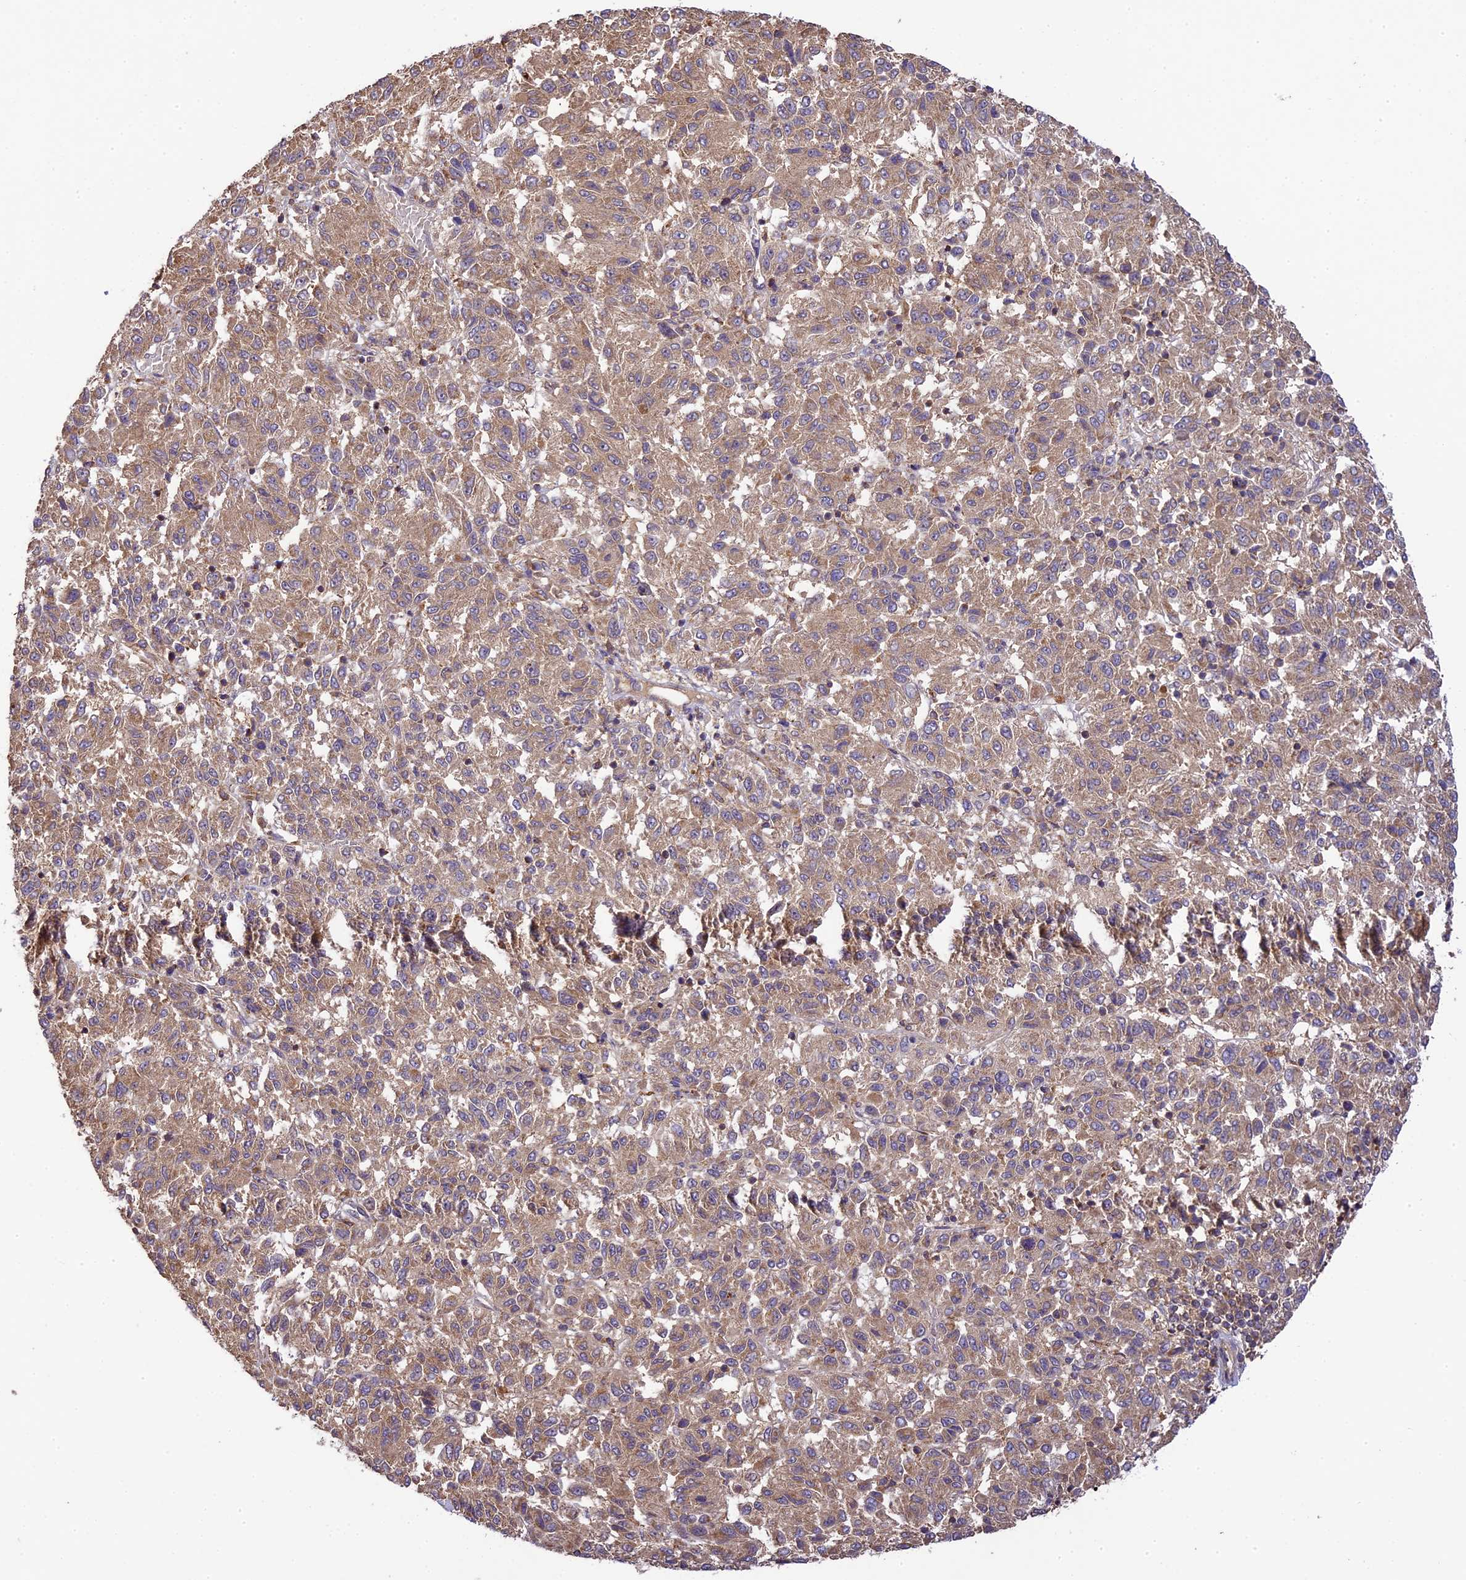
{"staining": {"intensity": "weak", "quantity": ">75%", "location": "cytoplasmic/membranous"}, "tissue": "melanoma", "cell_type": "Tumor cells", "image_type": "cancer", "snomed": [{"axis": "morphology", "description": "Malignant melanoma, Metastatic site"}, {"axis": "topography", "description": "Lung"}], "caption": "Immunohistochemical staining of malignant melanoma (metastatic site) reveals weak cytoplasmic/membranous protein positivity in approximately >75% of tumor cells. (brown staining indicates protein expression, while blue staining denotes nuclei).", "gene": "WDR88", "patient": {"sex": "male", "age": 64}}